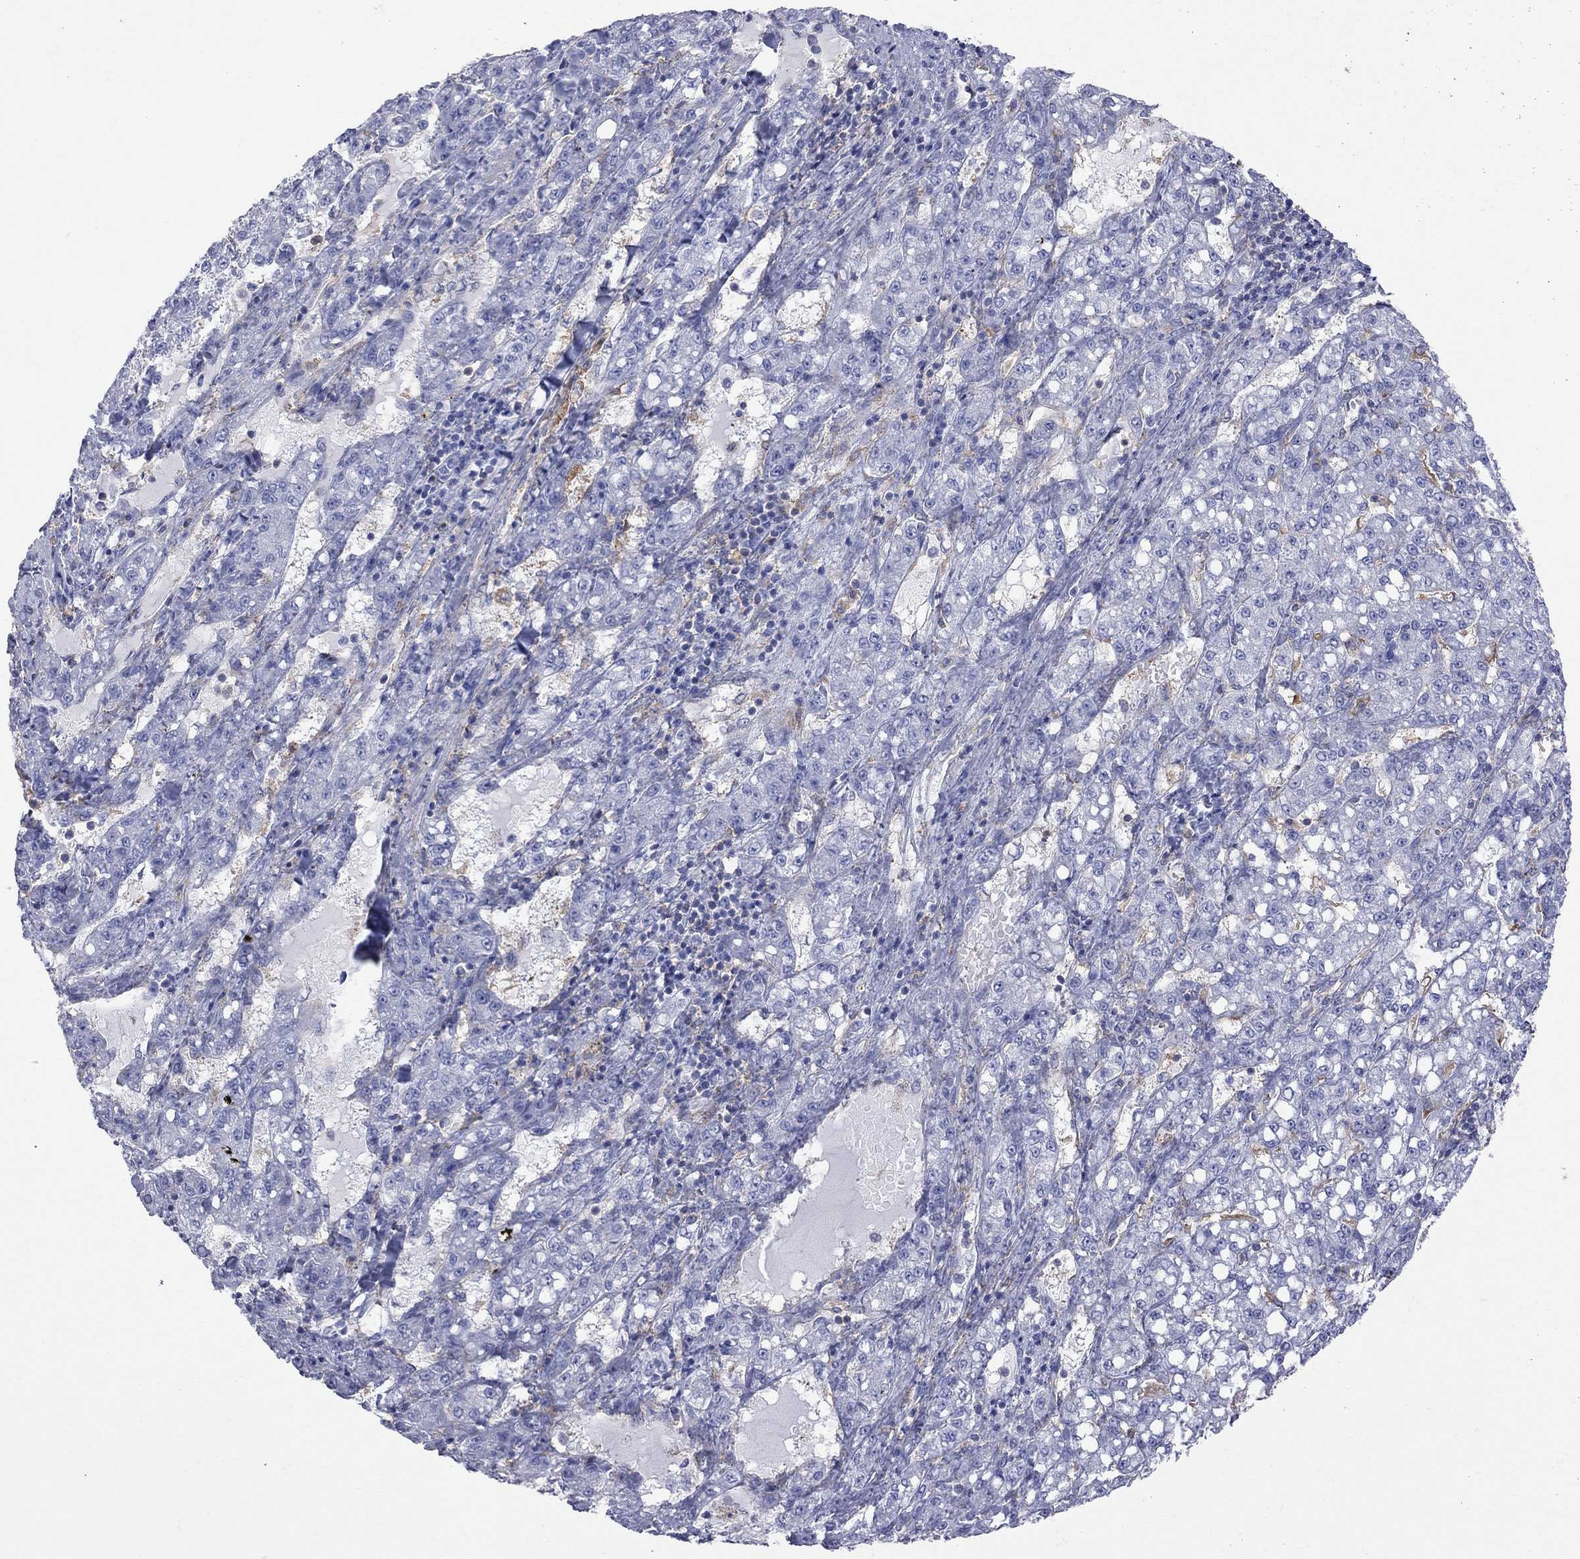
{"staining": {"intensity": "negative", "quantity": "none", "location": "none"}, "tissue": "liver cancer", "cell_type": "Tumor cells", "image_type": "cancer", "snomed": [{"axis": "morphology", "description": "Carcinoma, Hepatocellular, NOS"}, {"axis": "topography", "description": "Liver"}], "caption": "Liver cancer was stained to show a protein in brown. There is no significant expression in tumor cells.", "gene": "ABI3", "patient": {"sex": "female", "age": 65}}